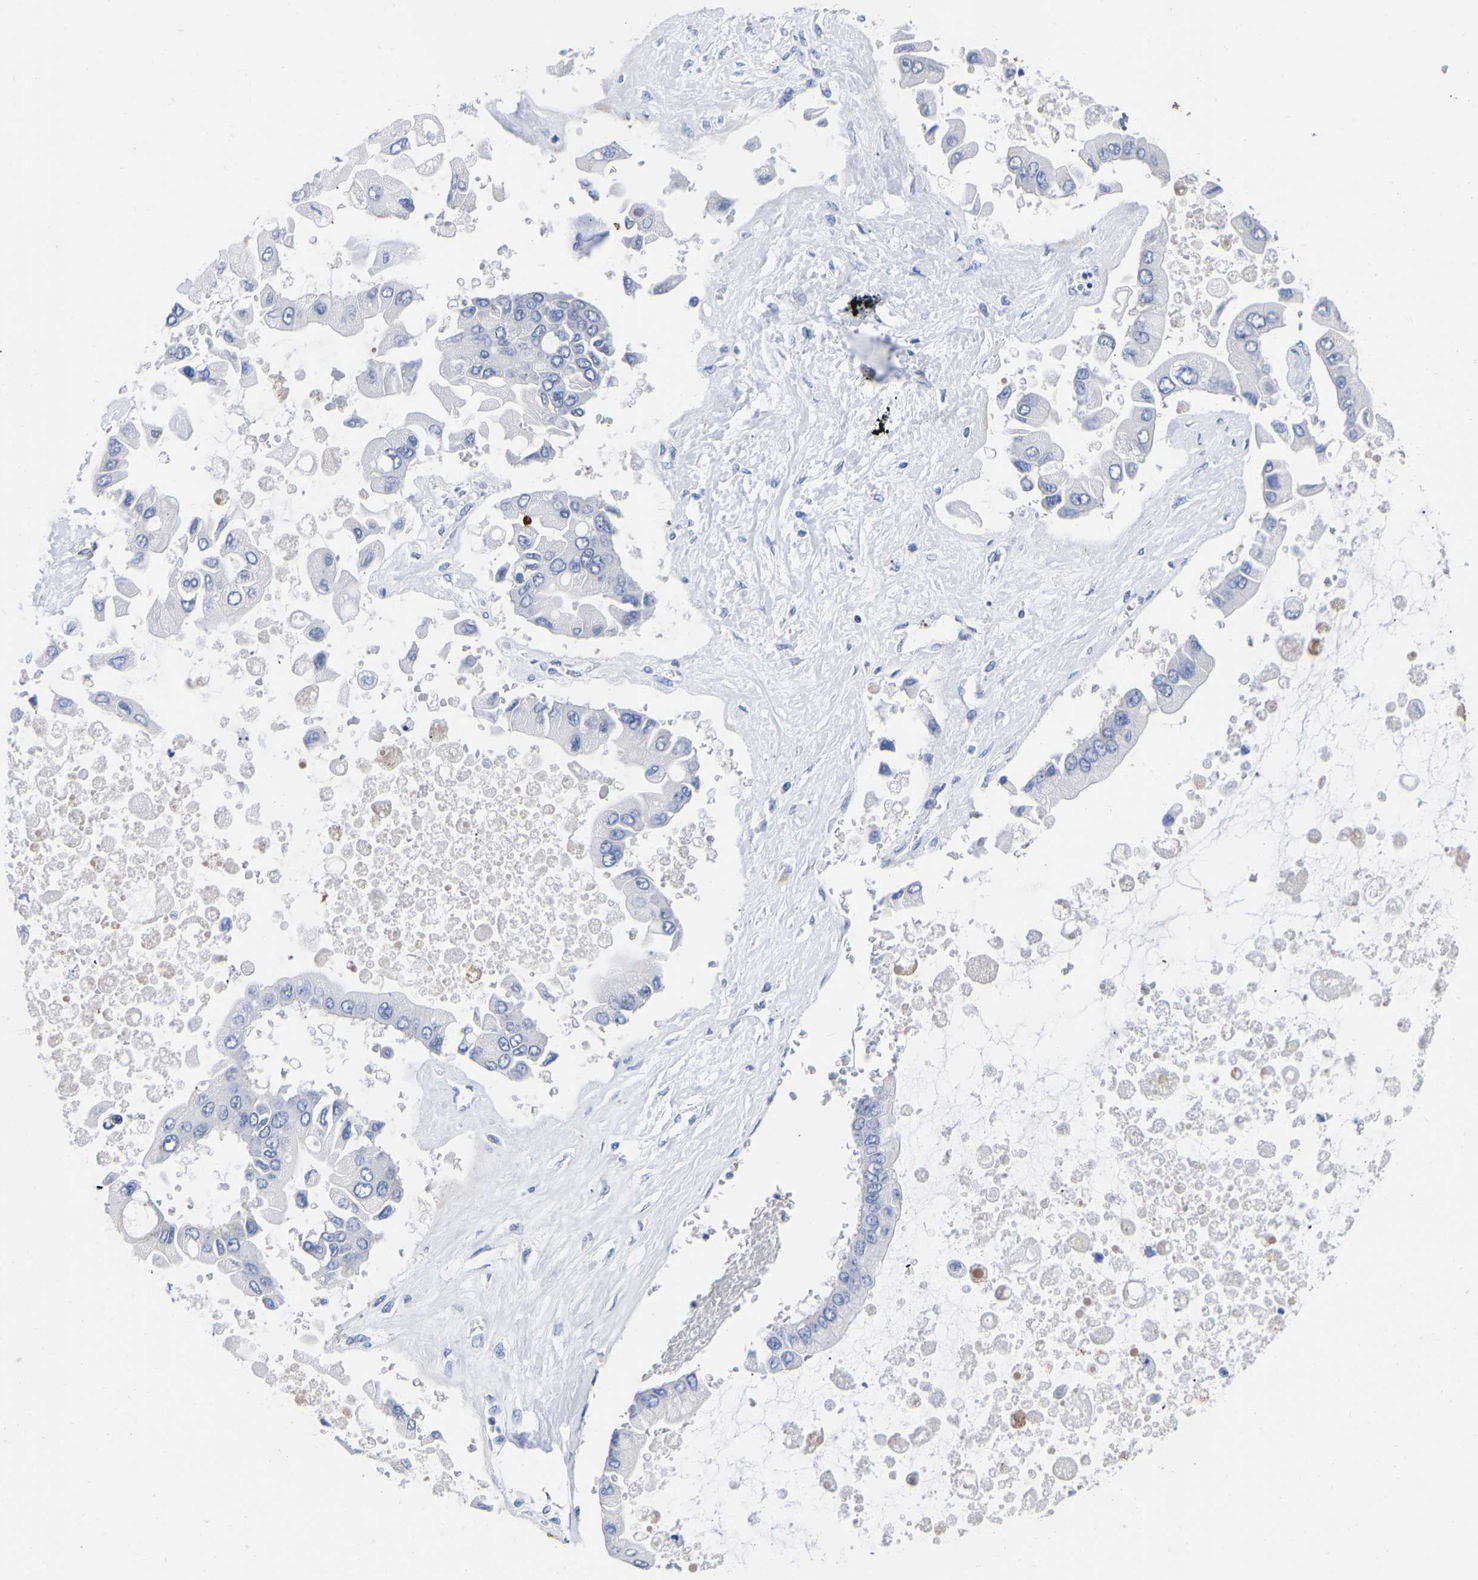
{"staining": {"intensity": "negative", "quantity": "none", "location": "none"}, "tissue": "liver cancer", "cell_type": "Tumor cells", "image_type": "cancer", "snomed": [{"axis": "morphology", "description": "Cholangiocarcinoma"}, {"axis": "topography", "description": "Liver"}], "caption": "Human liver cholangiocarcinoma stained for a protein using IHC exhibits no positivity in tumor cells.", "gene": "GPA33", "patient": {"sex": "male", "age": 50}}